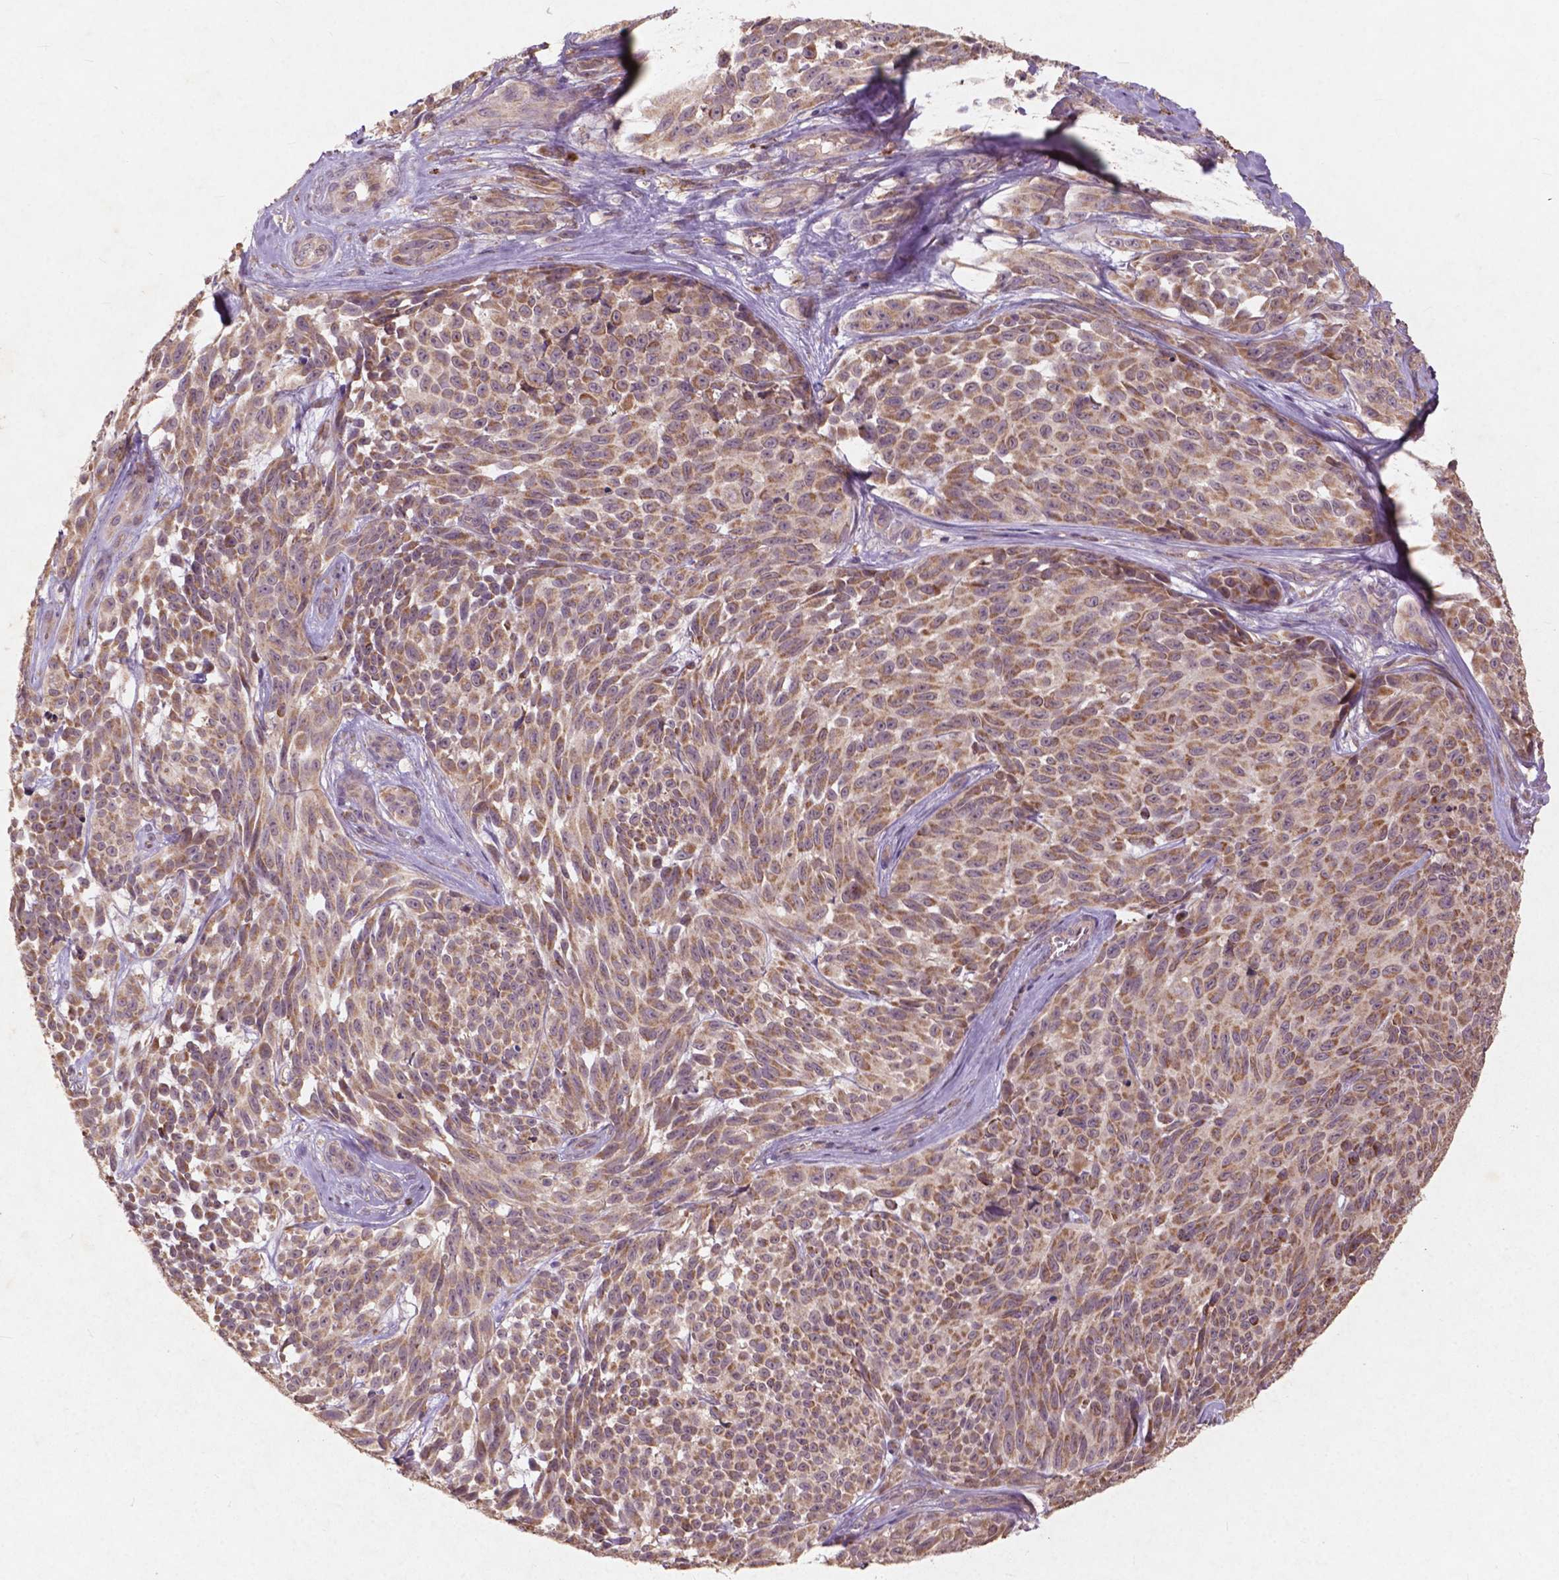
{"staining": {"intensity": "moderate", "quantity": ">75%", "location": "cytoplasmic/membranous"}, "tissue": "melanoma", "cell_type": "Tumor cells", "image_type": "cancer", "snomed": [{"axis": "morphology", "description": "Malignant melanoma, NOS"}, {"axis": "topography", "description": "Skin"}], "caption": "This photomicrograph displays IHC staining of malignant melanoma, with medium moderate cytoplasmic/membranous staining in about >75% of tumor cells.", "gene": "ST6GALNAC5", "patient": {"sex": "female", "age": 88}}